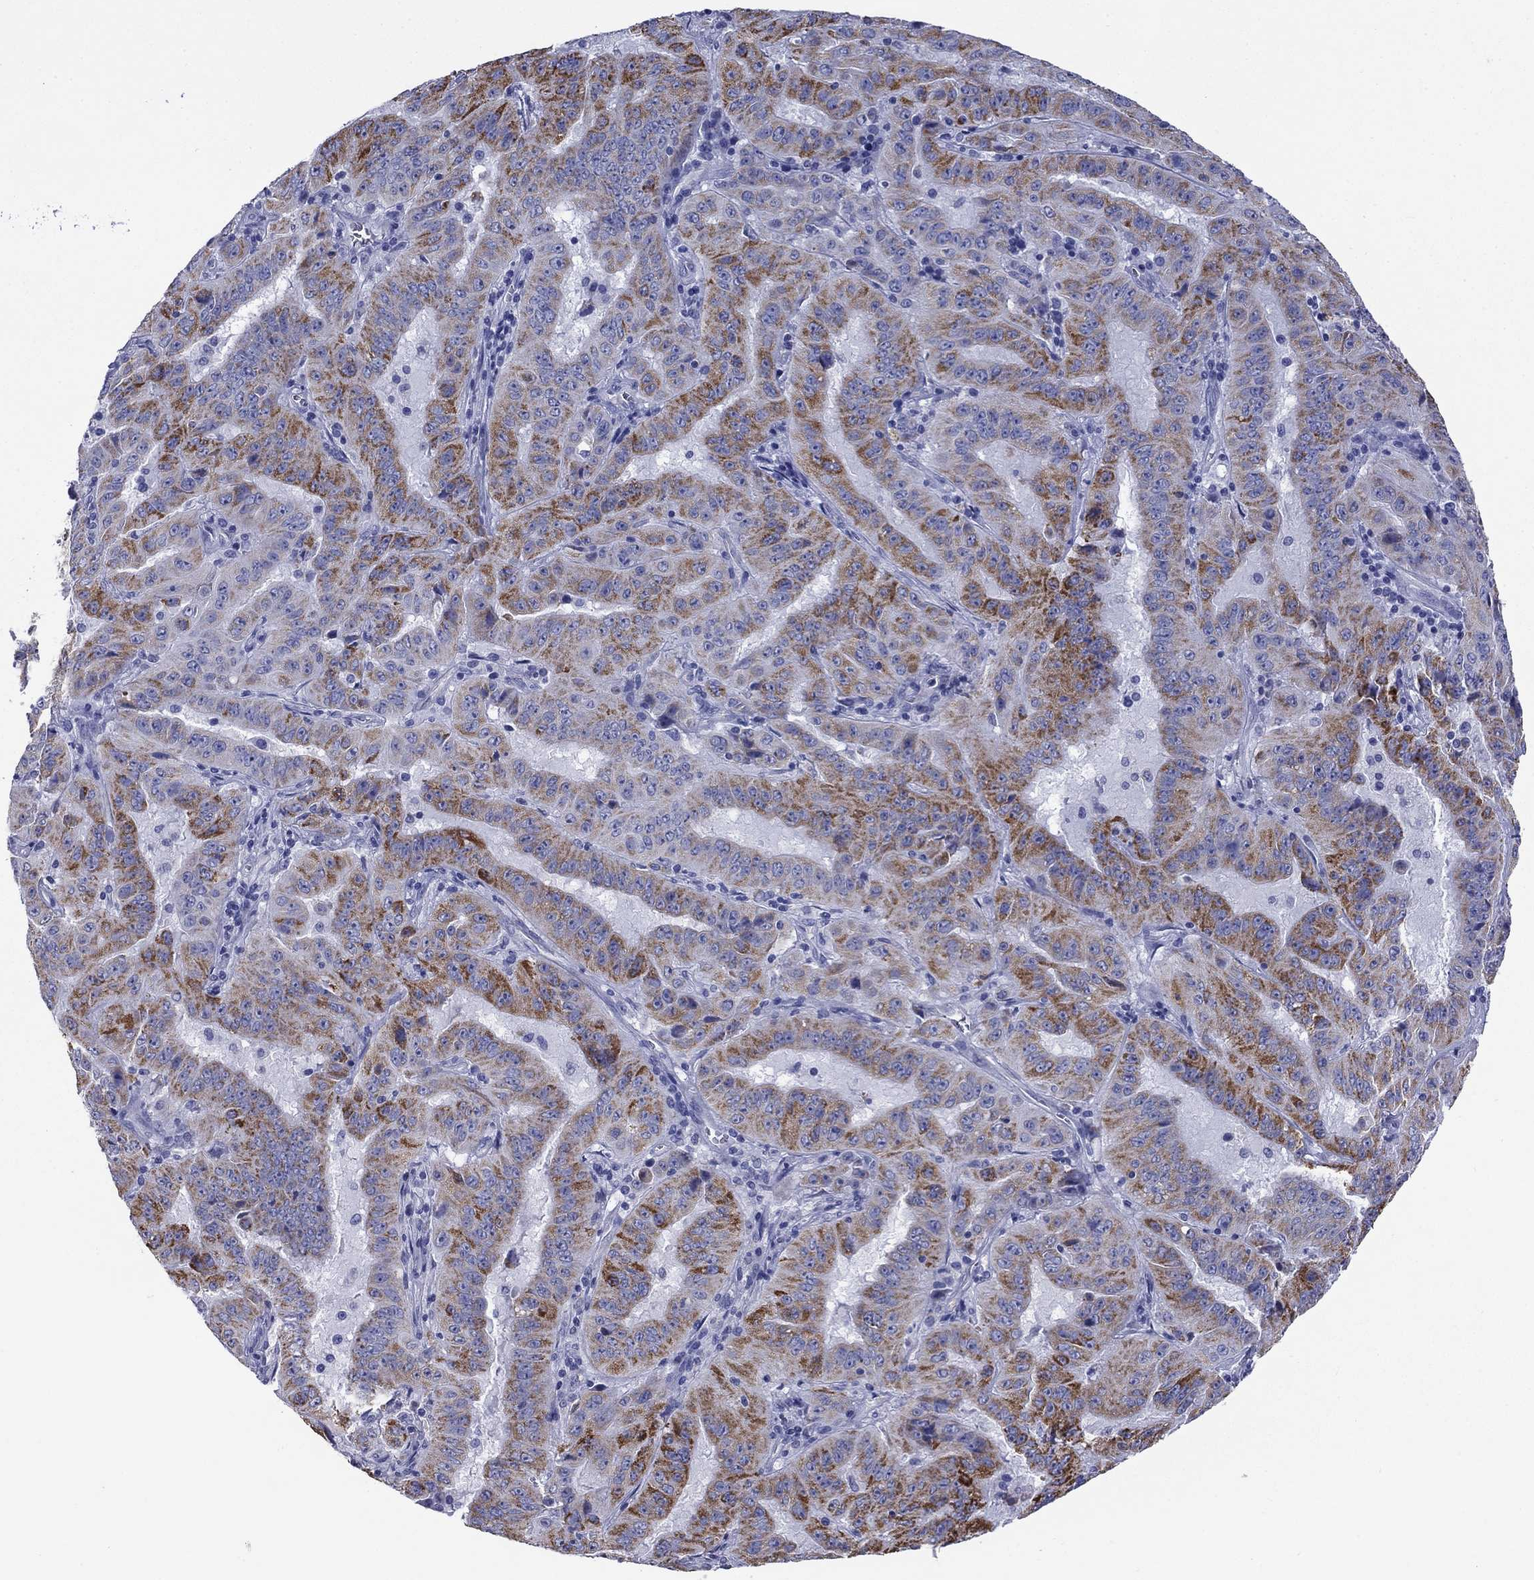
{"staining": {"intensity": "strong", "quantity": "<25%", "location": "cytoplasmic/membranous"}, "tissue": "pancreatic cancer", "cell_type": "Tumor cells", "image_type": "cancer", "snomed": [{"axis": "morphology", "description": "Adenocarcinoma, NOS"}, {"axis": "topography", "description": "Pancreas"}], "caption": "Immunohistochemical staining of human pancreatic cancer reveals strong cytoplasmic/membranous protein positivity in about <25% of tumor cells.", "gene": "ACADSB", "patient": {"sex": "male", "age": 63}}